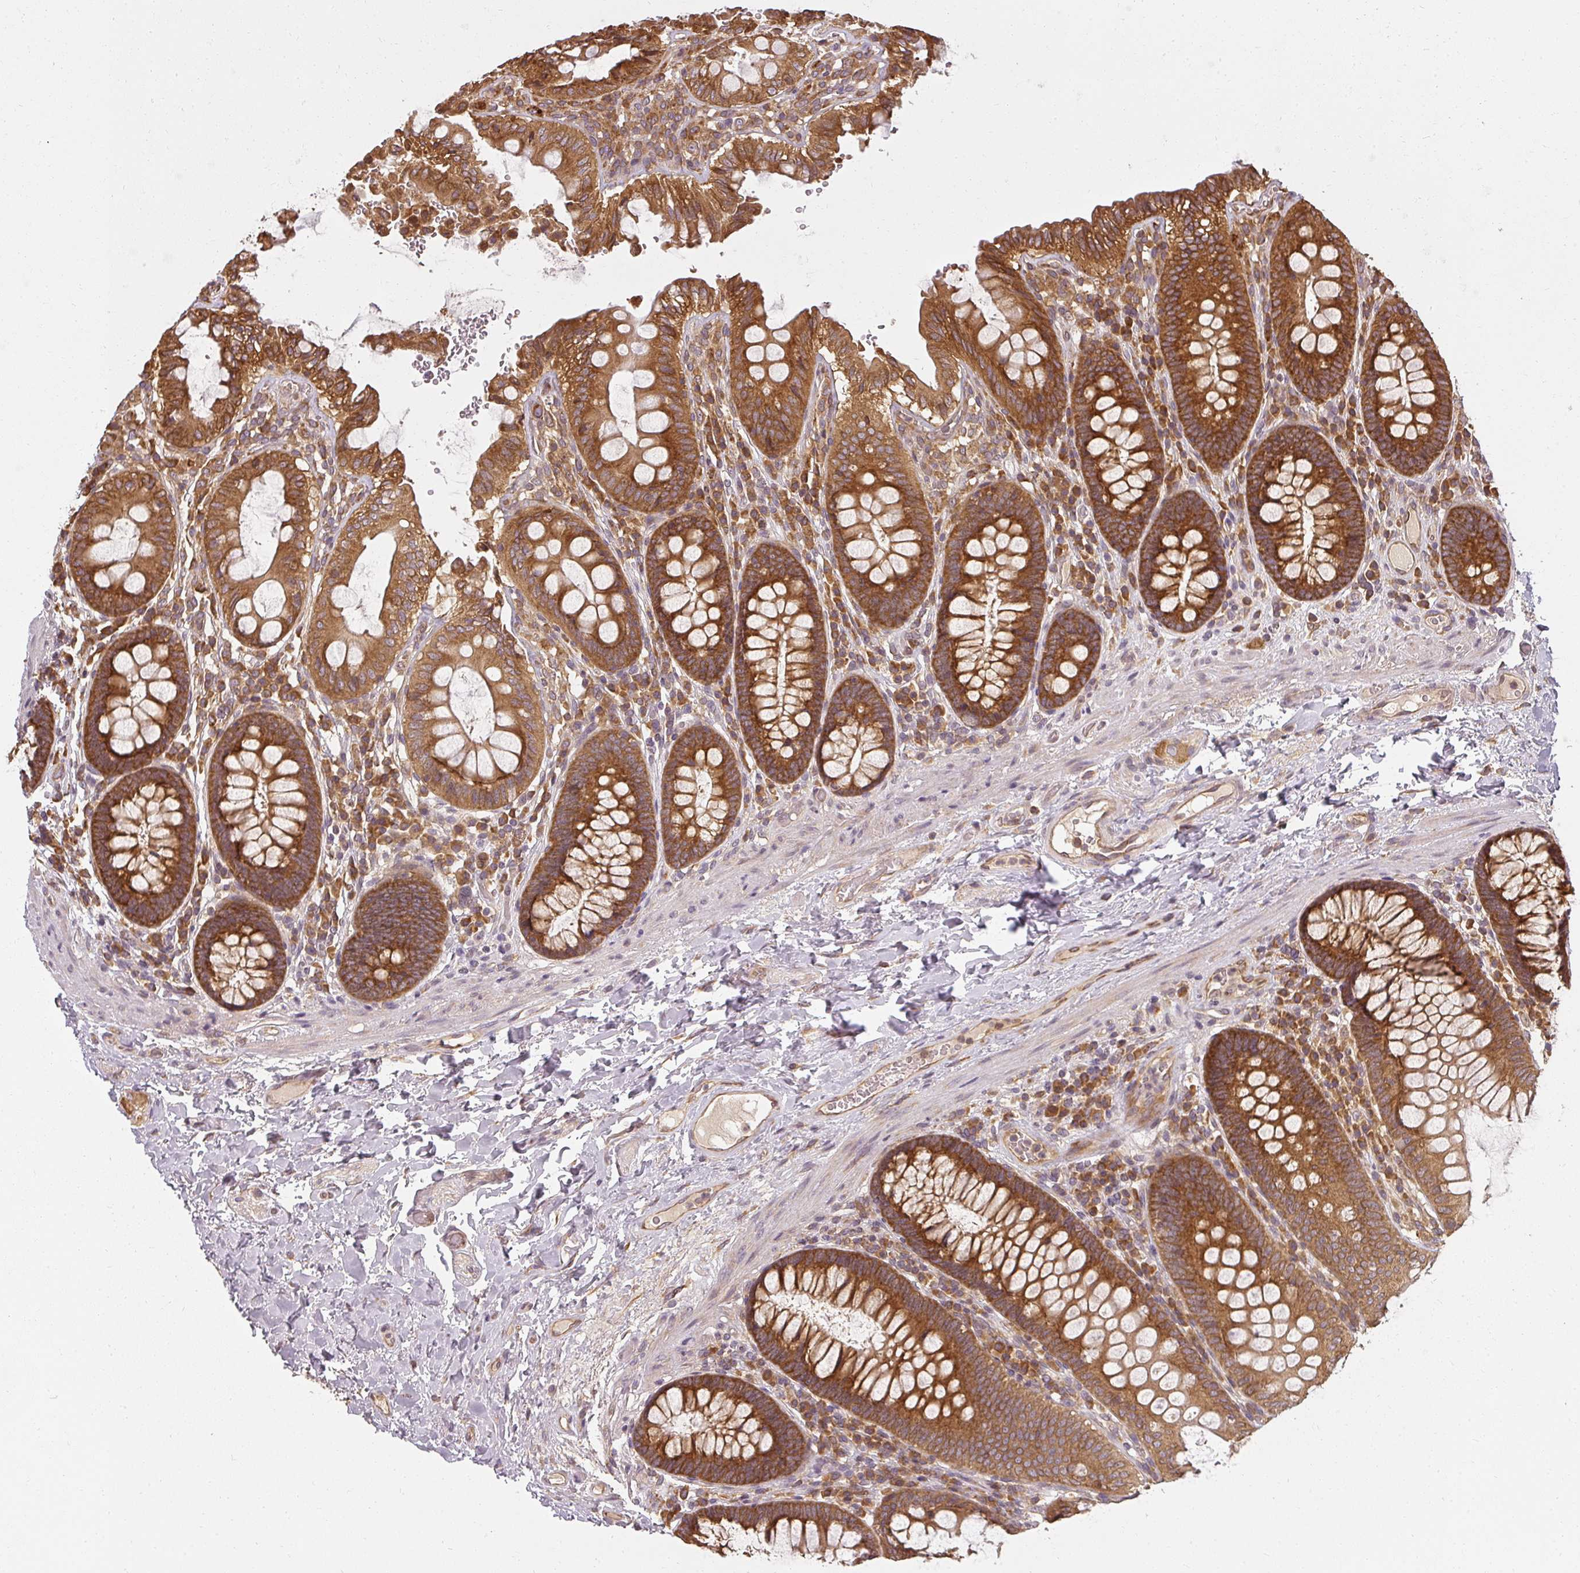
{"staining": {"intensity": "moderate", "quantity": ">75%", "location": "cytoplasmic/membranous"}, "tissue": "colon", "cell_type": "Endothelial cells", "image_type": "normal", "snomed": [{"axis": "morphology", "description": "Normal tissue, NOS"}, {"axis": "topography", "description": "Colon"}], "caption": "Moderate cytoplasmic/membranous protein positivity is seen in approximately >75% of endothelial cells in colon.", "gene": "RPL24", "patient": {"sex": "male", "age": 84}}